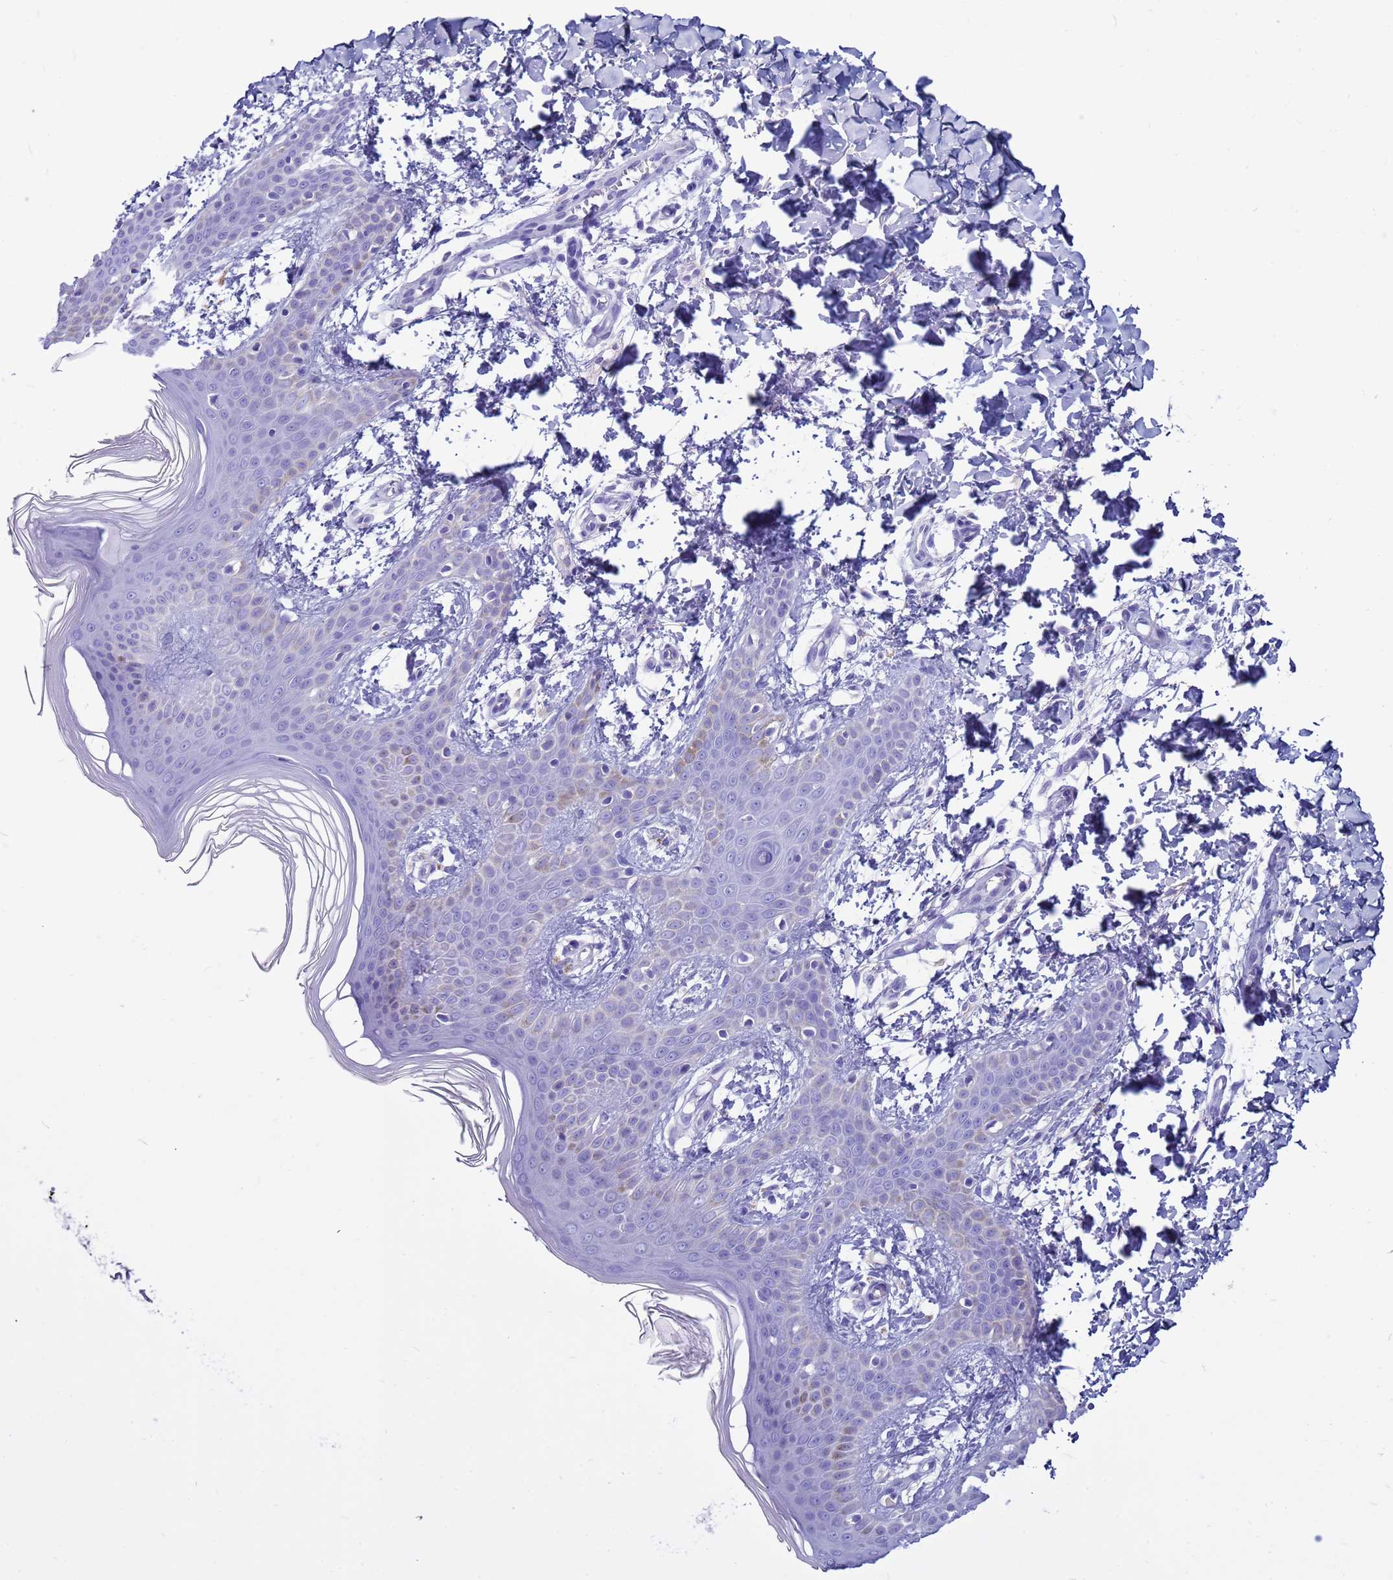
{"staining": {"intensity": "negative", "quantity": "none", "location": "none"}, "tissue": "skin", "cell_type": "Fibroblasts", "image_type": "normal", "snomed": [{"axis": "morphology", "description": "Normal tissue, NOS"}, {"axis": "topography", "description": "Skin"}], "caption": "The image displays no staining of fibroblasts in benign skin.", "gene": "SYCN", "patient": {"sex": "male", "age": 36}}